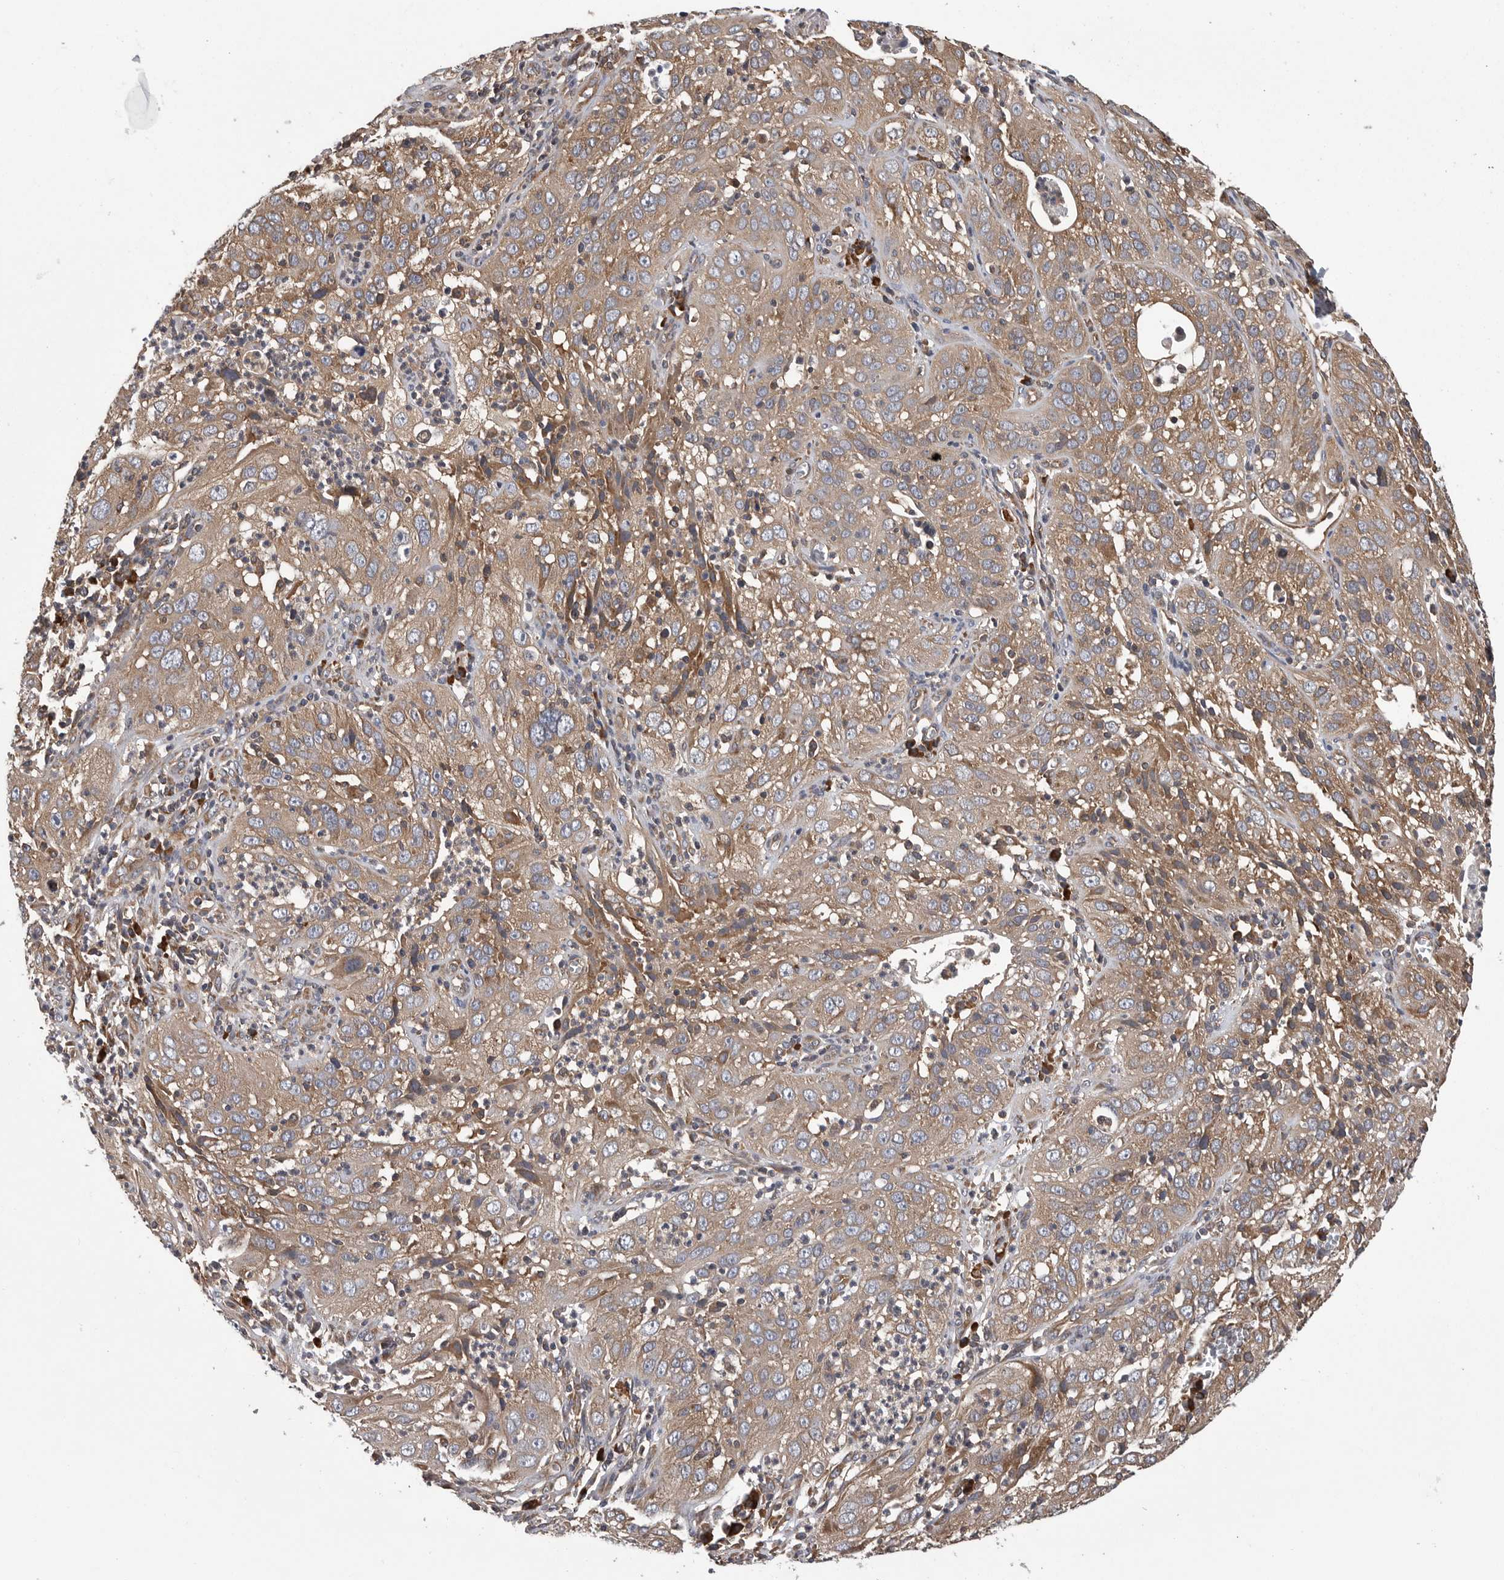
{"staining": {"intensity": "moderate", "quantity": ">75%", "location": "cytoplasmic/membranous"}, "tissue": "cervical cancer", "cell_type": "Tumor cells", "image_type": "cancer", "snomed": [{"axis": "morphology", "description": "Squamous cell carcinoma, NOS"}, {"axis": "topography", "description": "Cervix"}], "caption": "Immunohistochemistry (IHC) histopathology image of human cervical cancer (squamous cell carcinoma) stained for a protein (brown), which exhibits medium levels of moderate cytoplasmic/membranous positivity in about >75% of tumor cells.", "gene": "OXR1", "patient": {"sex": "female", "age": 32}}